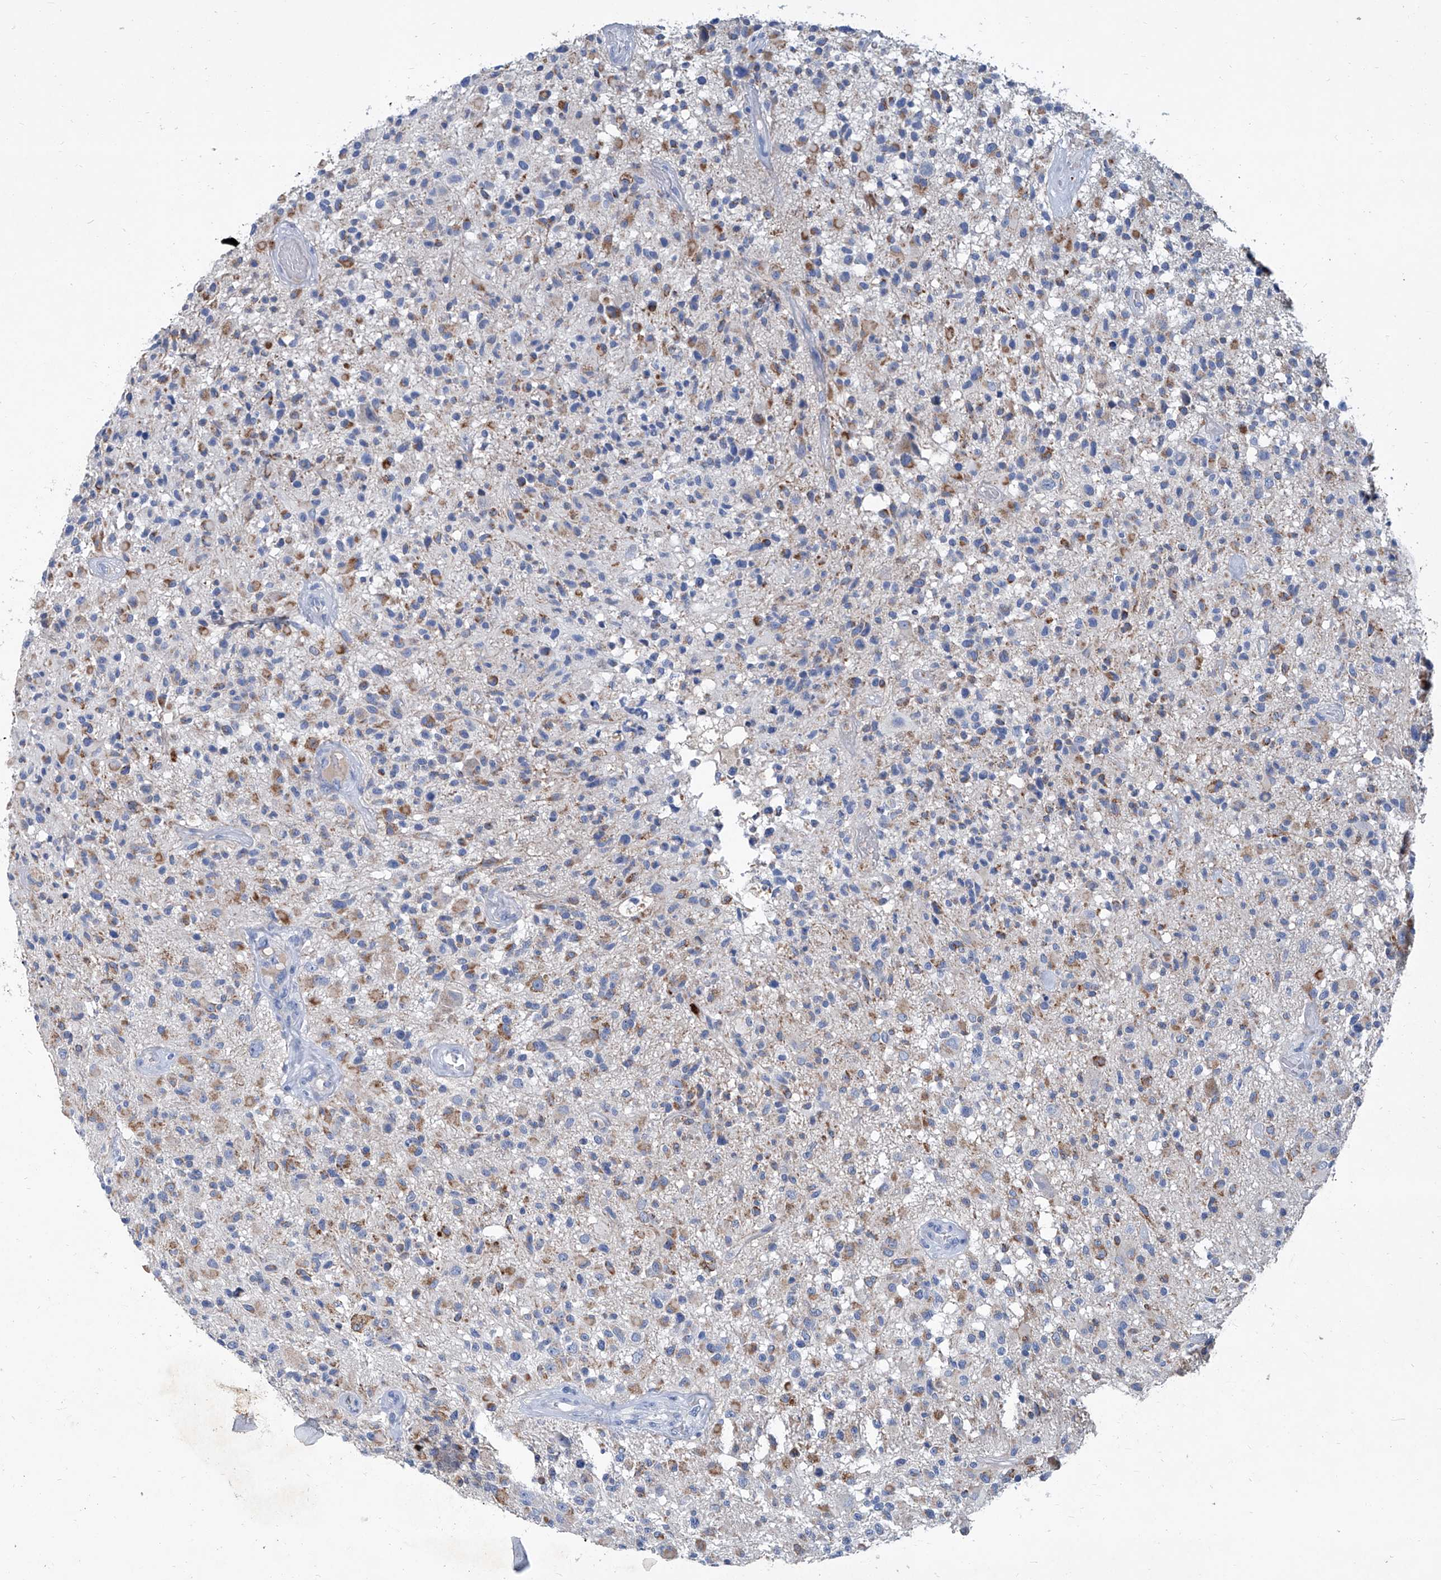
{"staining": {"intensity": "negative", "quantity": "none", "location": "none"}, "tissue": "glioma", "cell_type": "Tumor cells", "image_type": "cancer", "snomed": [{"axis": "morphology", "description": "Glioma, malignant, High grade"}, {"axis": "morphology", "description": "Glioblastoma, NOS"}, {"axis": "topography", "description": "Brain"}], "caption": "High magnification brightfield microscopy of glioblastoma stained with DAB (3,3'-diaminobenzidine) (brown) and counterstained with hematoxylin (blue): tumor cells show no significant positivity.", "gene": "MTARC1", "patient": {"sex": "male", "age": 60}}